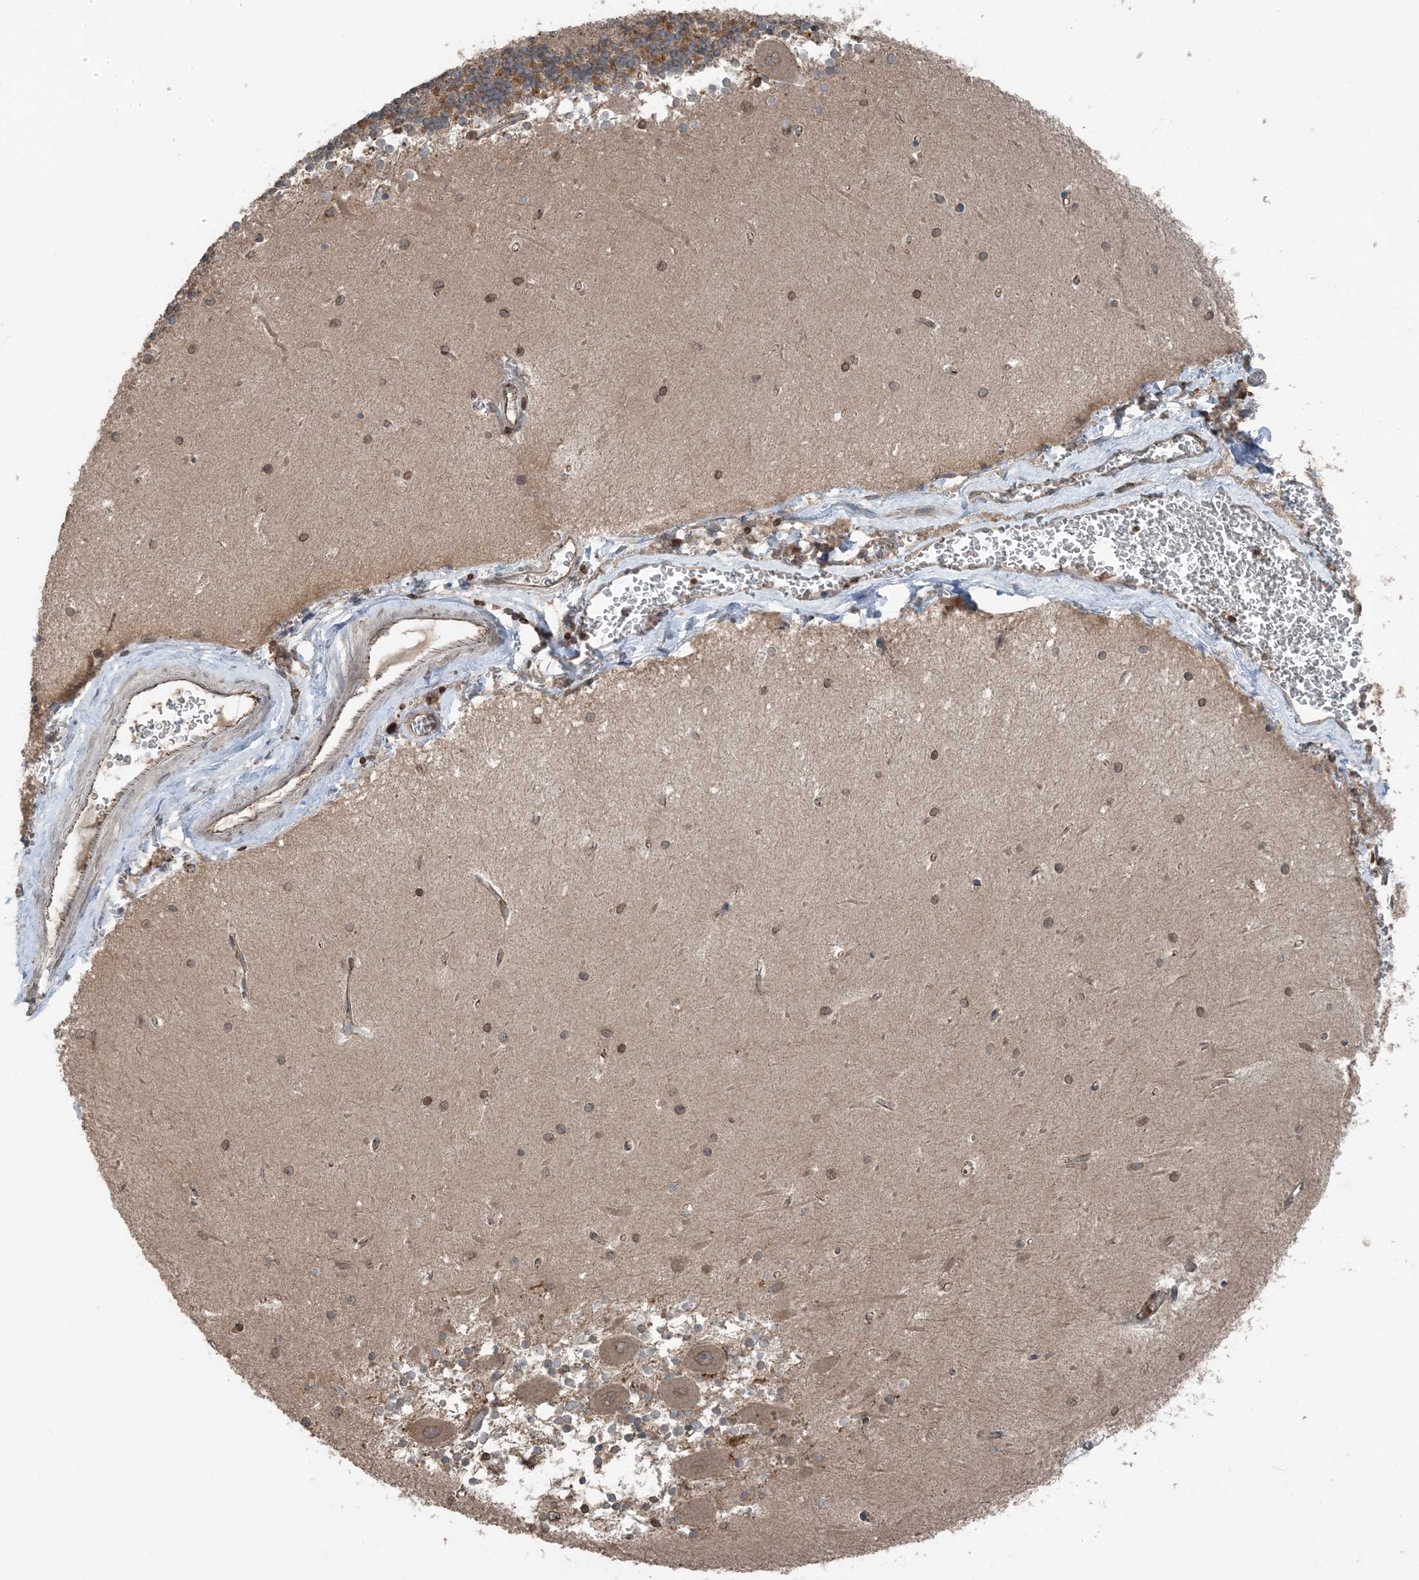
{"staining": {"intensity": "moderate", "quantity": "25%-75%", "location": "cytoplasmic/membranous"}, "tissue": "cerebellum", "cell_type": "Cells in granular layer", "image_type": "normal", "snomed": [{"axis": "morphology", "description": "Normal tissue, NOS"}, {"axis": "topography", "description": "Cerebellum"}], "caption": "A photomicrograph of cerebellum stained for a protein displays moderate cytoplasmic/membranous brown staining in cells in granular layer.", "gene": "ZFAND2B", "patient": {"sex": "male", "age": 37}}